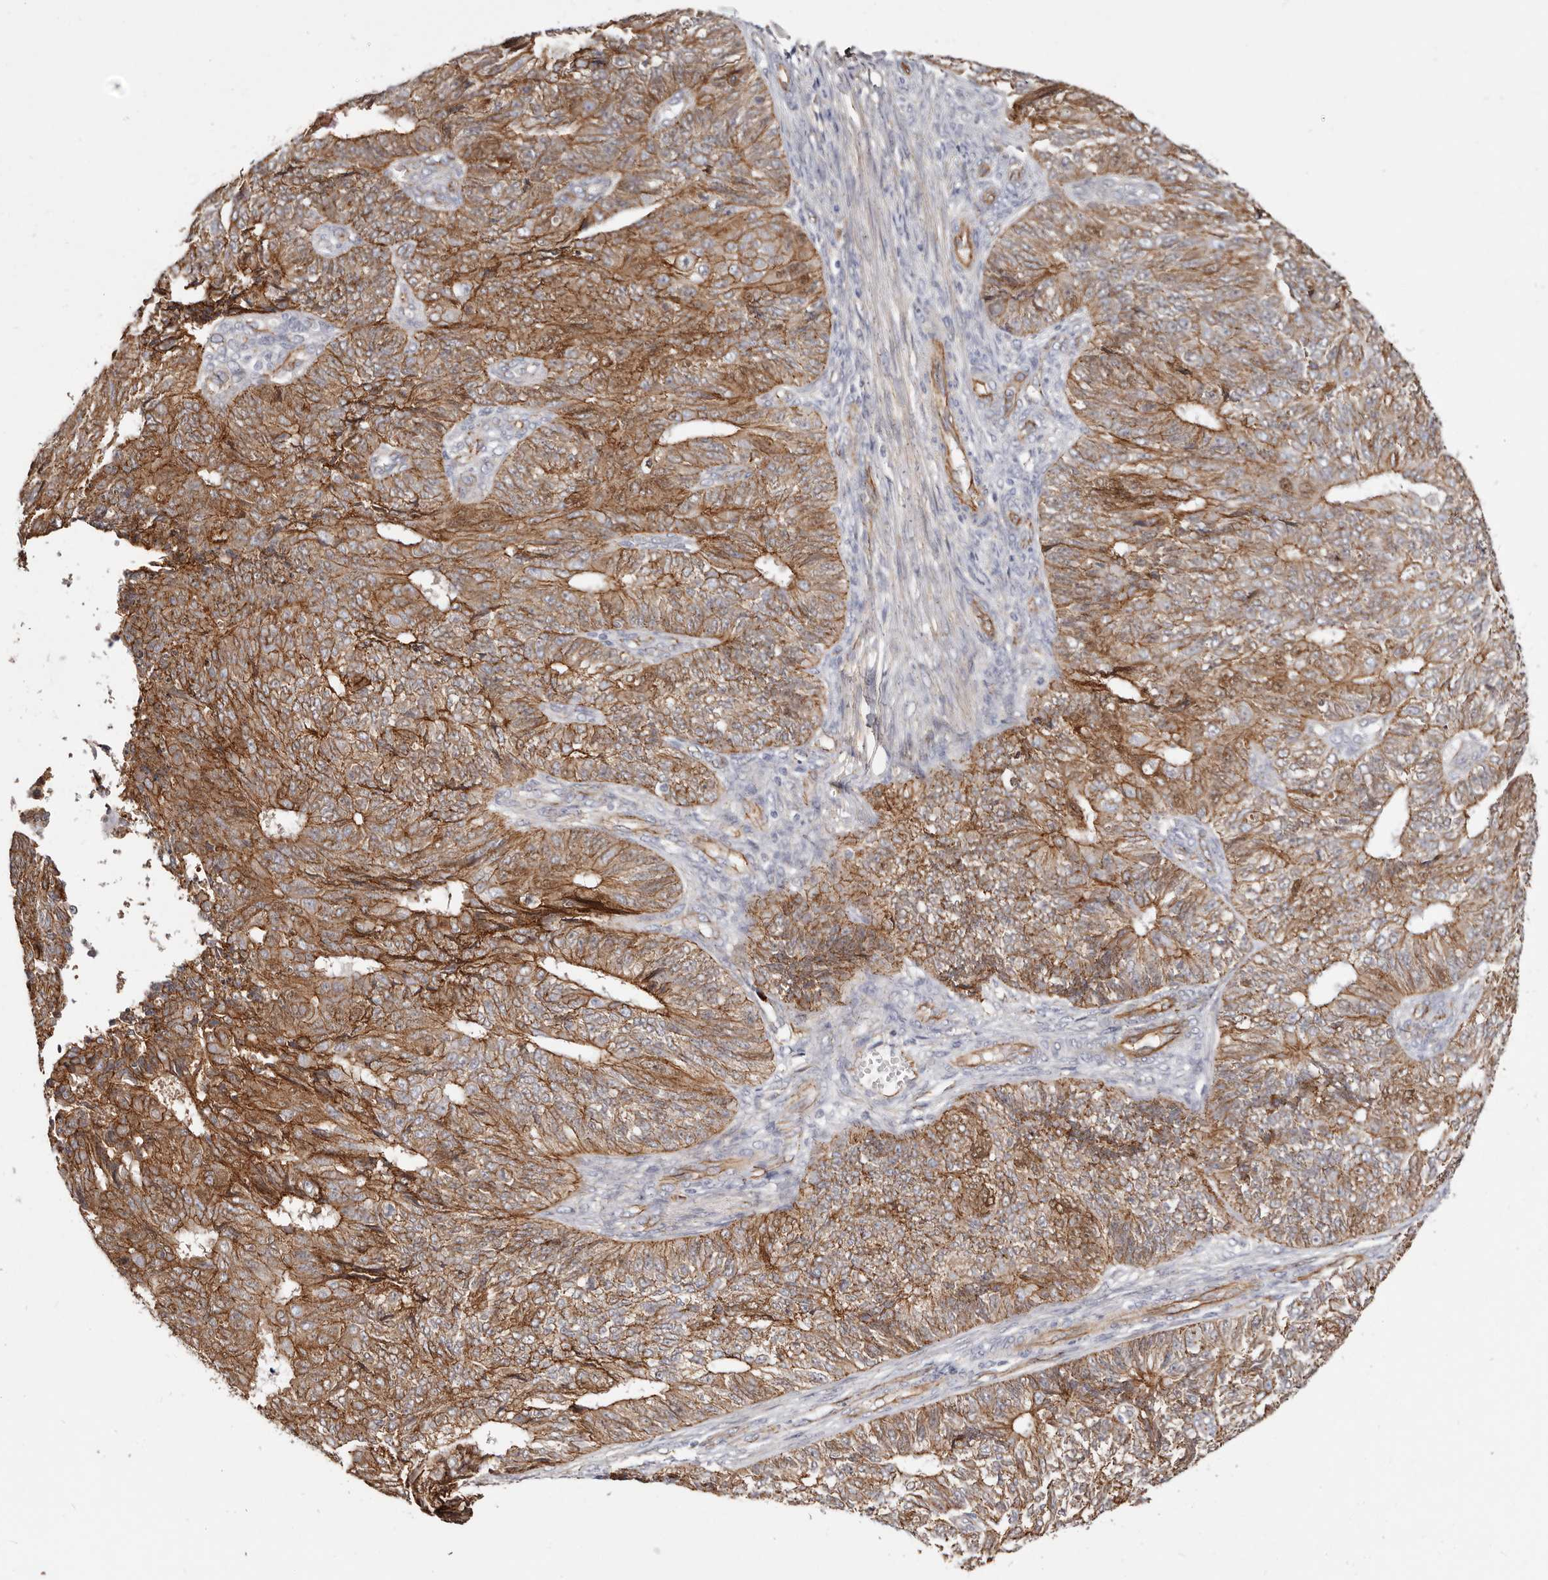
{"staining": {"intensity": "strong", "quantity": ">75%", "location": "cytoplasmic/membranous"}, "tissue": "endometrial cancer", "cell_type": "Tumor cells", "image_type": "cancer", "snomed": [{"axis": "morphology", "description": "Adenocarcinoma, NOS"}, {"axis": "topography", "description": "Endometrium"}], "caption": "Approximately >75% of tumor cells in endometrial adenocarcinoma exhibit strong cytoplasmic/membranous protein staining as visualized by brown immunohistochemical staining.", "gene": "CTNNB1", "patient": {"sex": "female", "age": 32}}